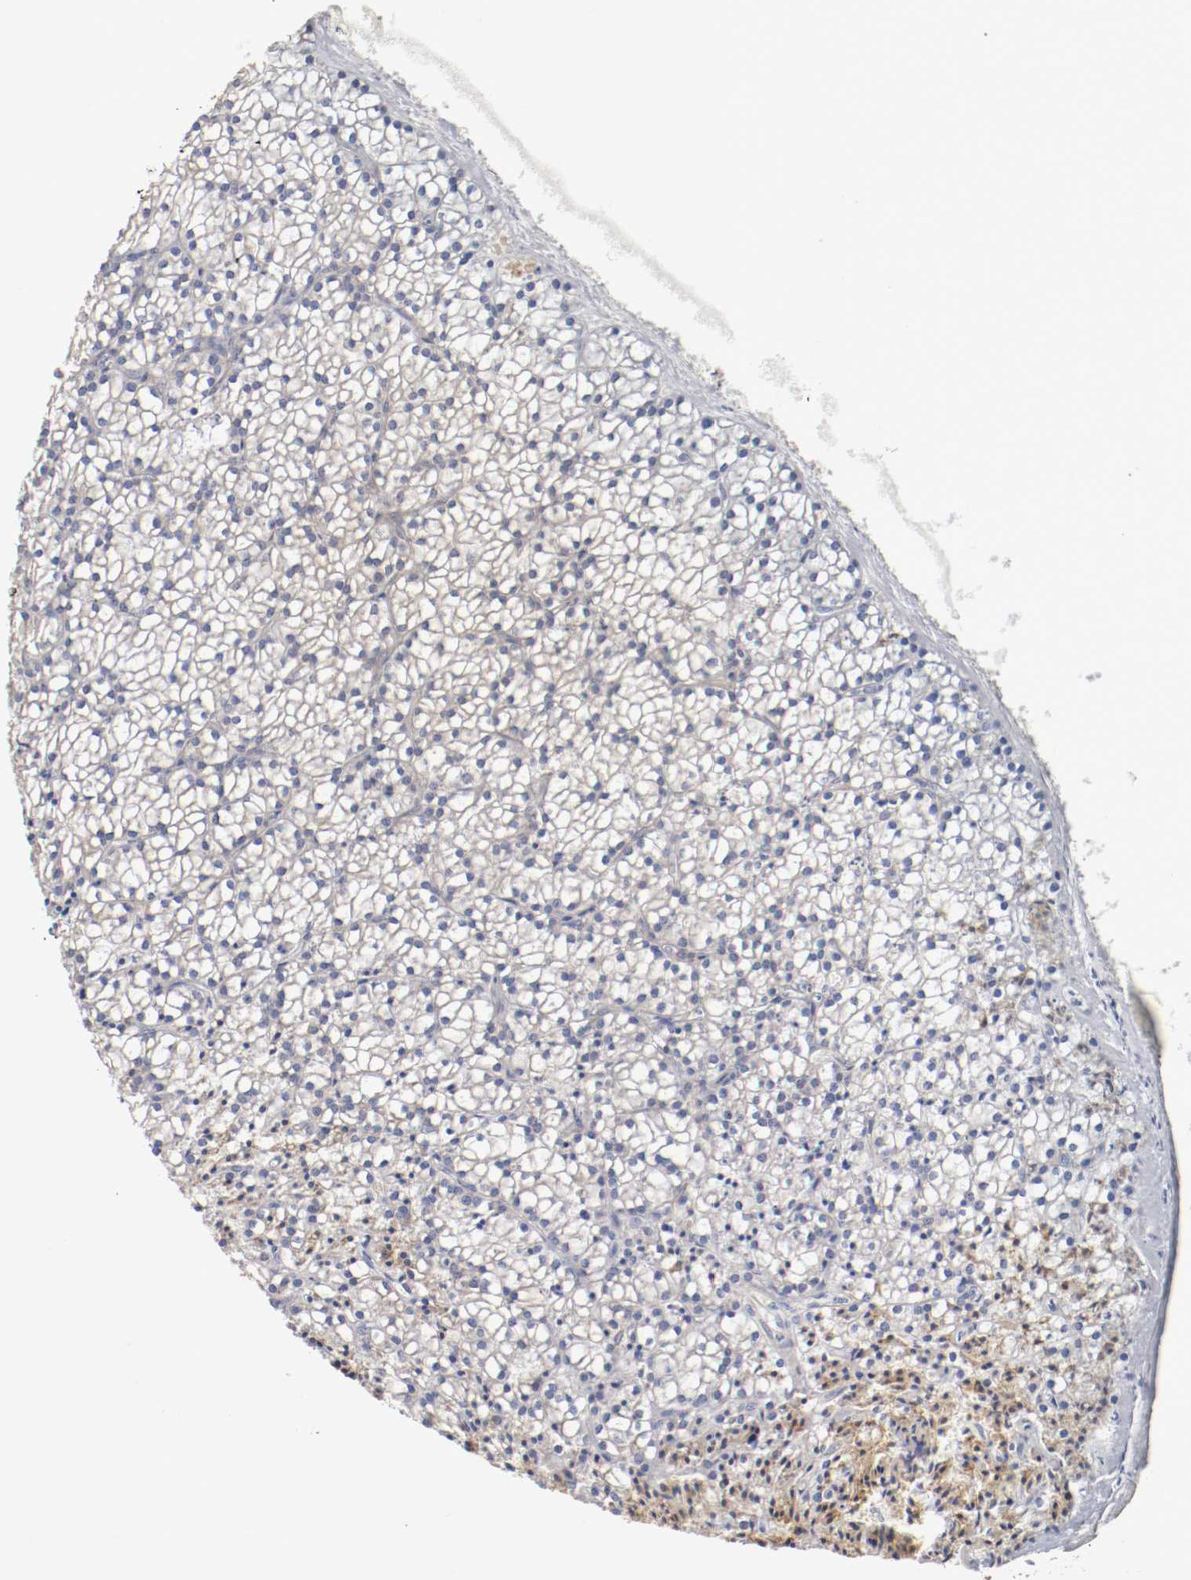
{"staining": {"intensity": "weak", "quantity": ">75%", "location": "cytoplasmic/membranous"}, "tissue": "parathyroid gland", "cell_type": "Glandular cells", "image_type": "normal", "snomed": [{"axis": "morphology", "description": "Normal tissue, NOS"}, {"axis": "topography", "description": "Parathyroid gland"}], "caption": "The photomicrograph demonstrates staining of normal parathyroid gland, revealing weak cytoplasmic/membranous protein staining (brown color) within glandular cells.", "gene": "TNFSF12", "patient": {"sex": "female", "age": 63}}